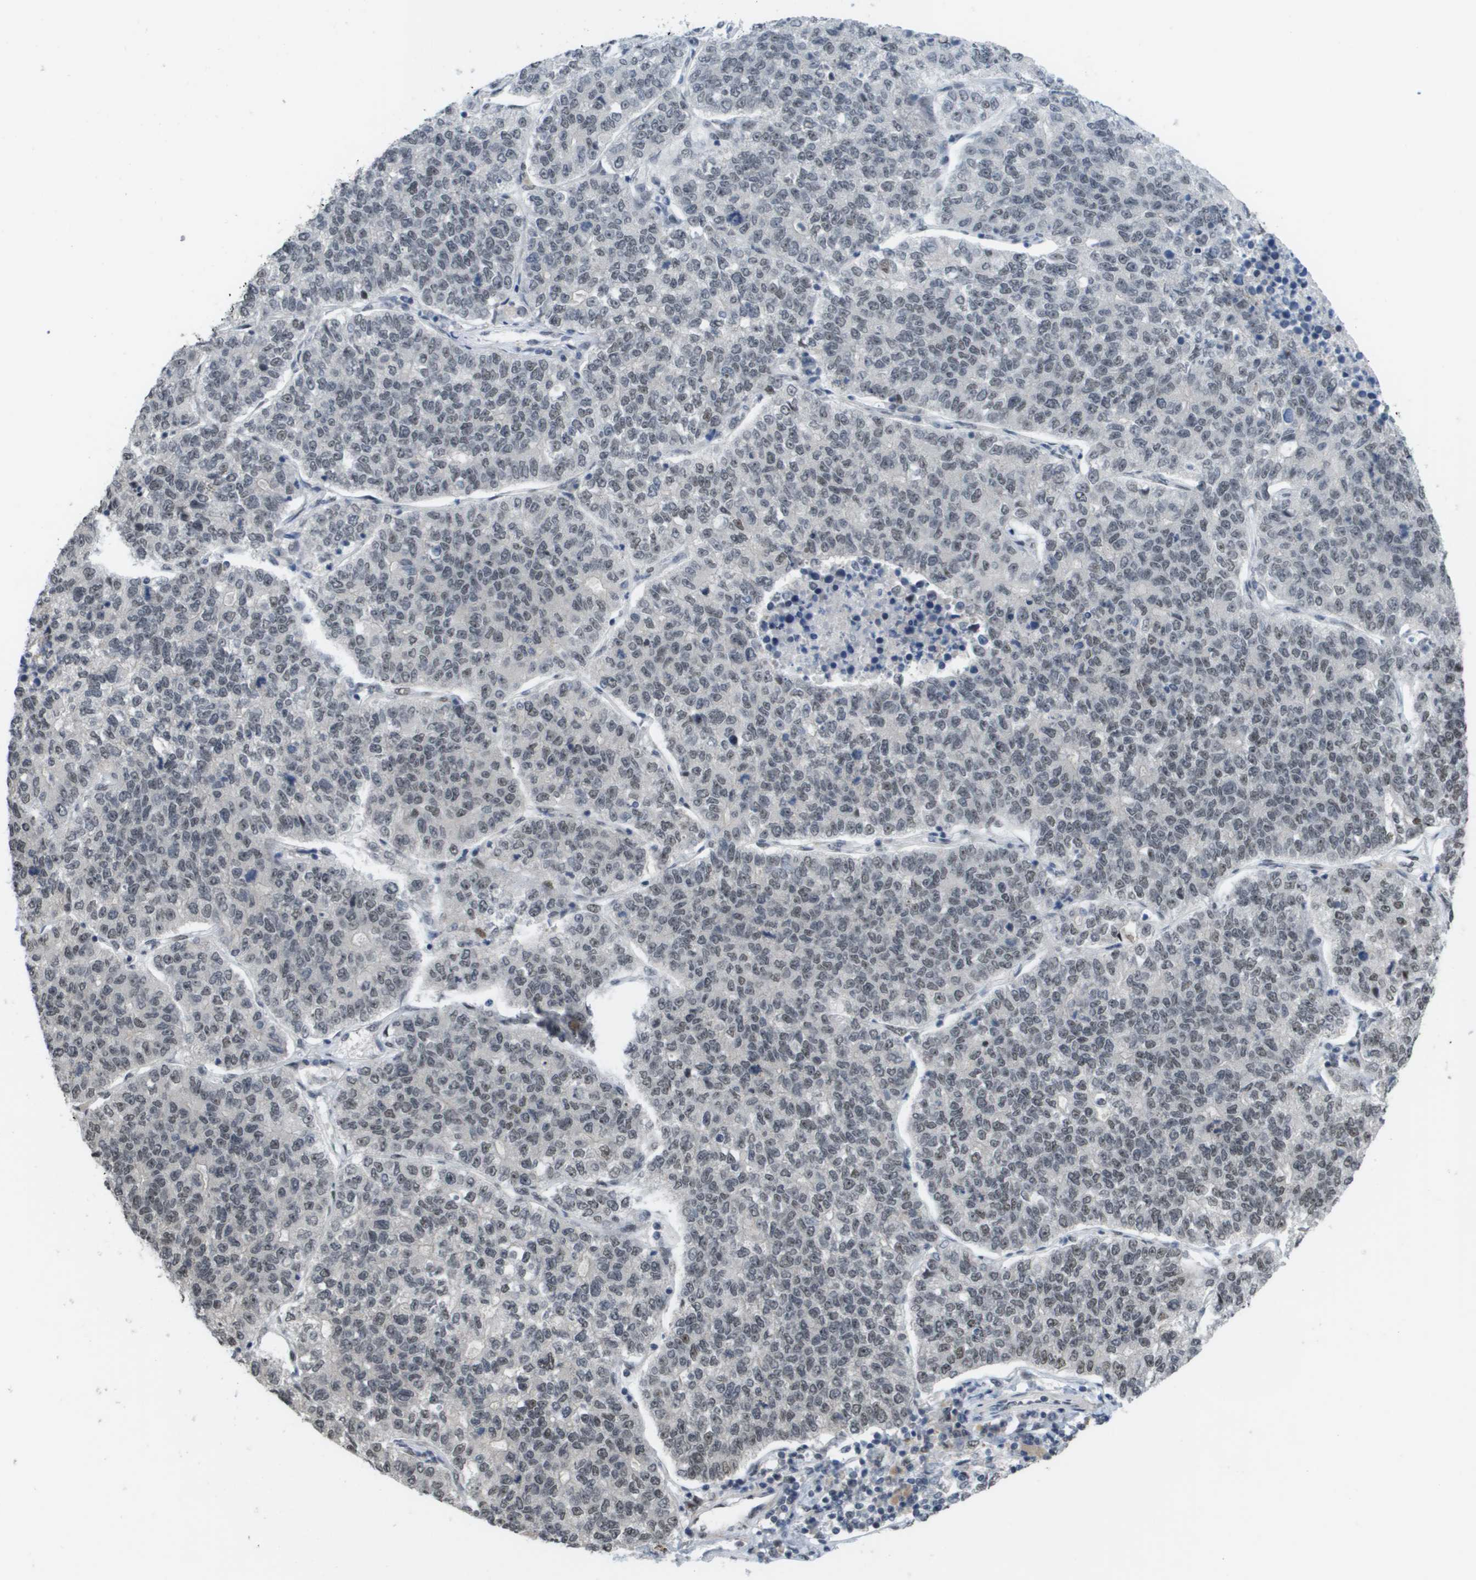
{"staining": {"intensity": "weak", "quantity": "25%-75%", "location": "nuclear"}, "tissue": "lung cancer", "cell_type": "Tumor cells", "image_type": "cancer", "snomed": [{"axis": "morphology", "description": "Adenocarcinoma, NOS"}, {"axis": "topography", "description": "Lung"}], "caption": "Tumor cells exhibit weak nuclear expression in about 25%-75% of cells in lung cancer. The staining is performed using DAB brown chromogen to label protein expression. The nuclei are counter-stained blue using hematoxylin.", "gene": "CDT1", "patient": {"sex": "male", "age": 49}}